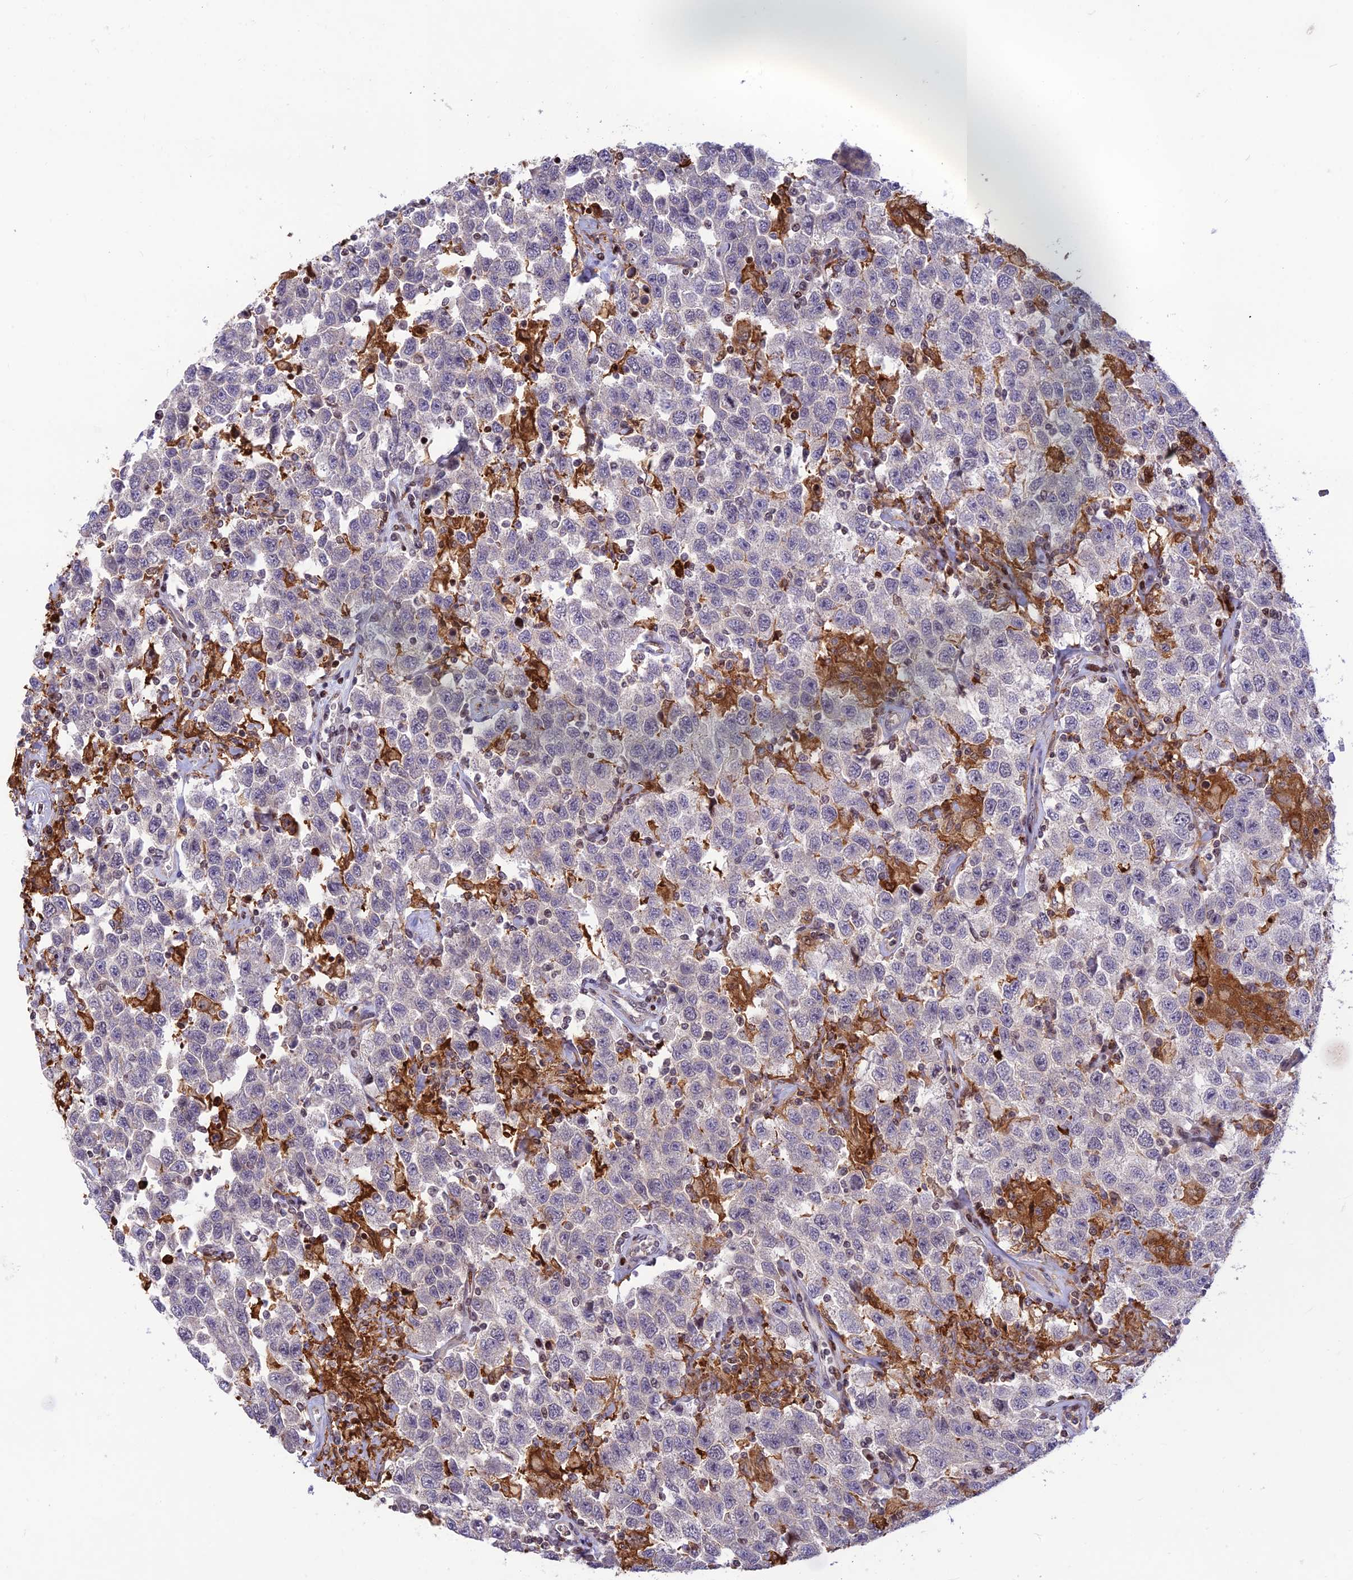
{"staining": {"intensity": "negative", "quantity": "none", "location": "none"}, "tissue": "testis cancer", "cell_type": "Tumor cells", "image_type": "cancer", "snomed": [{"axis": "morphology", "description": "Seminoma, NOS"}, {"axis": "topography", "description": "Testis"}], "caption": "Testis cancer was stained to show a protein in brown. There is no significant positivity in tumor cells.", "gene": "FAM186B", "patient": {"sex": "male", "age": 41}}